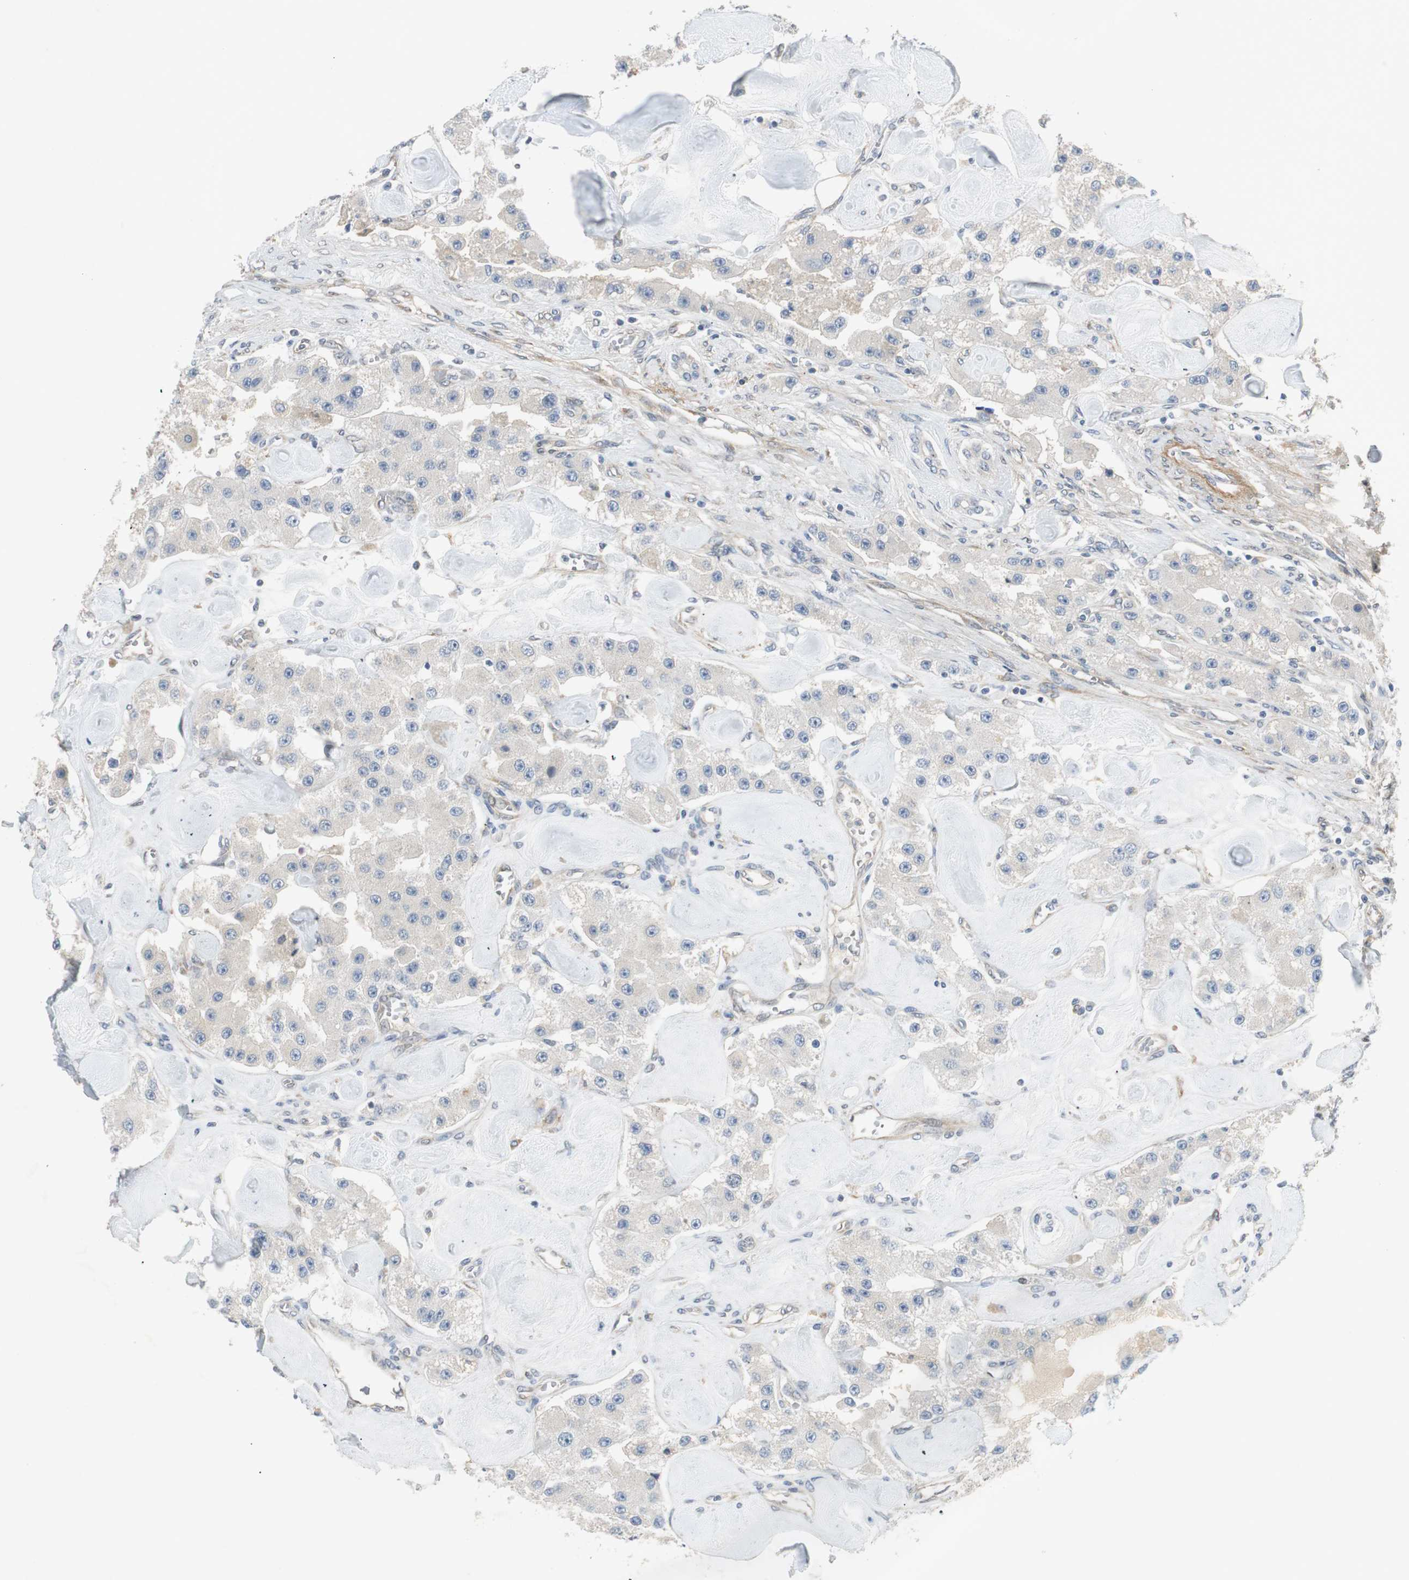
{"staining": {"intensity": "weak", "quantity": "25%-75%", "location": "nuclear"}, "tissue": "carcinoid", "cell_type": "Tumor cells", "image_type": "cancer", "snomed": [{"axis": "morphology", "description": "Carcinoid, malignant, NOS"}, {"axis": "topography", "description": "Pancreas"}], "caption": "Carcinoid stained with DAB immunohistochemistry exhibits low levels of weak nuclear expression in approximately 25%-75% of tumor cells. The staining is performed using DAB (3,3'-diaminobenzidine) brown chromogen to label protein expression. The nuclei are counter-stained blue using hematoxylin.", "gene": "STON1-GTF2A1L", "patient": {"sex": "male", "age": 41}}